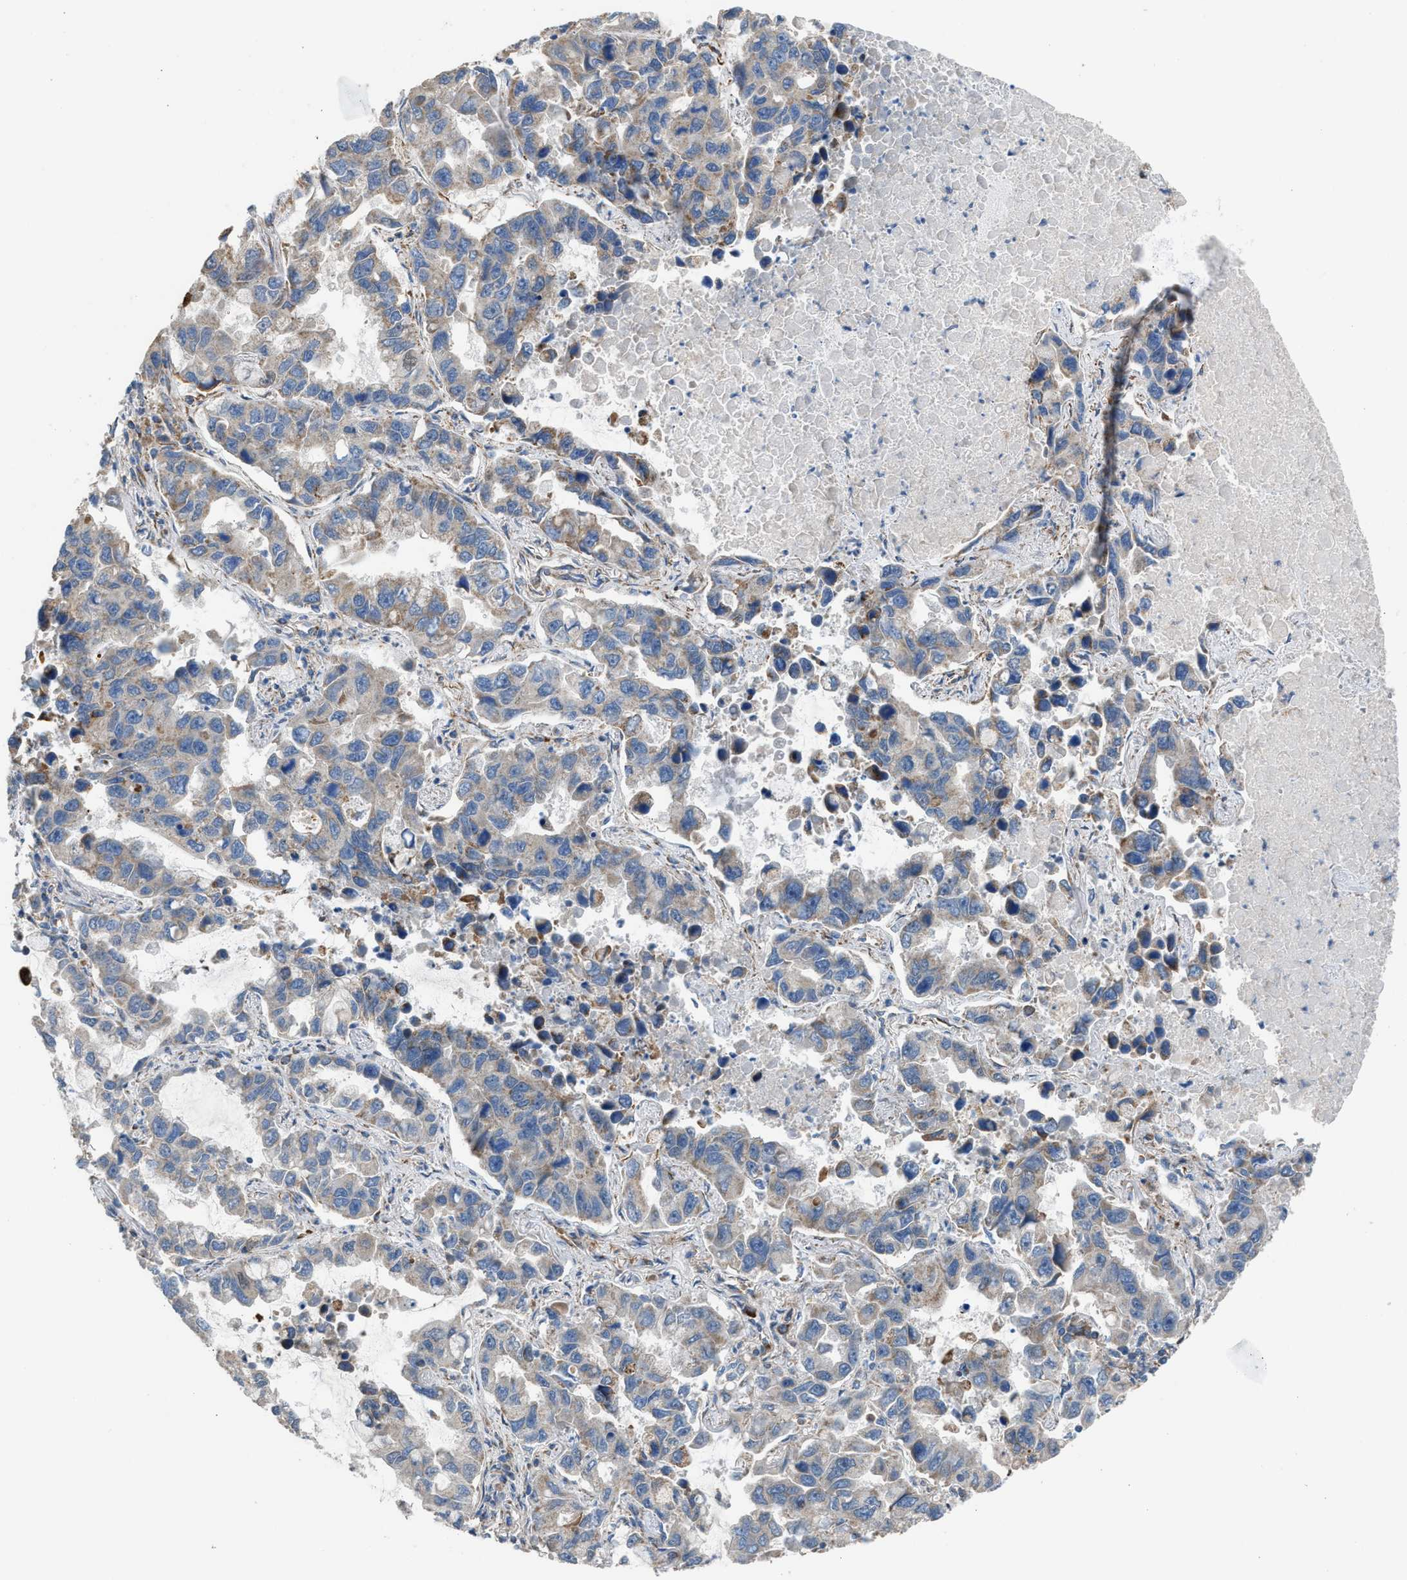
{"staining": {"intensity": "weak", "quantity": "<25%", "location": "cytoplasmic/membranous"}, "tissue": "lung cancer", "cell_type": "Tumor cells", "image_type": "cancer", "snomed": [{"axis": "morphology", "description": "Adenocarcinoma, NOS"}, {"axis": "topography", "description": "Lung"}], "caption": "High magnification brightfield microscopy of adenocarcinoma (lung) stained with DAB (brown) and counterstained with hematoxylin (blue): tumor cells show no significant positivity.", "gene": "SLC10A3", "patient": {"sex": "male", "age": 64}}